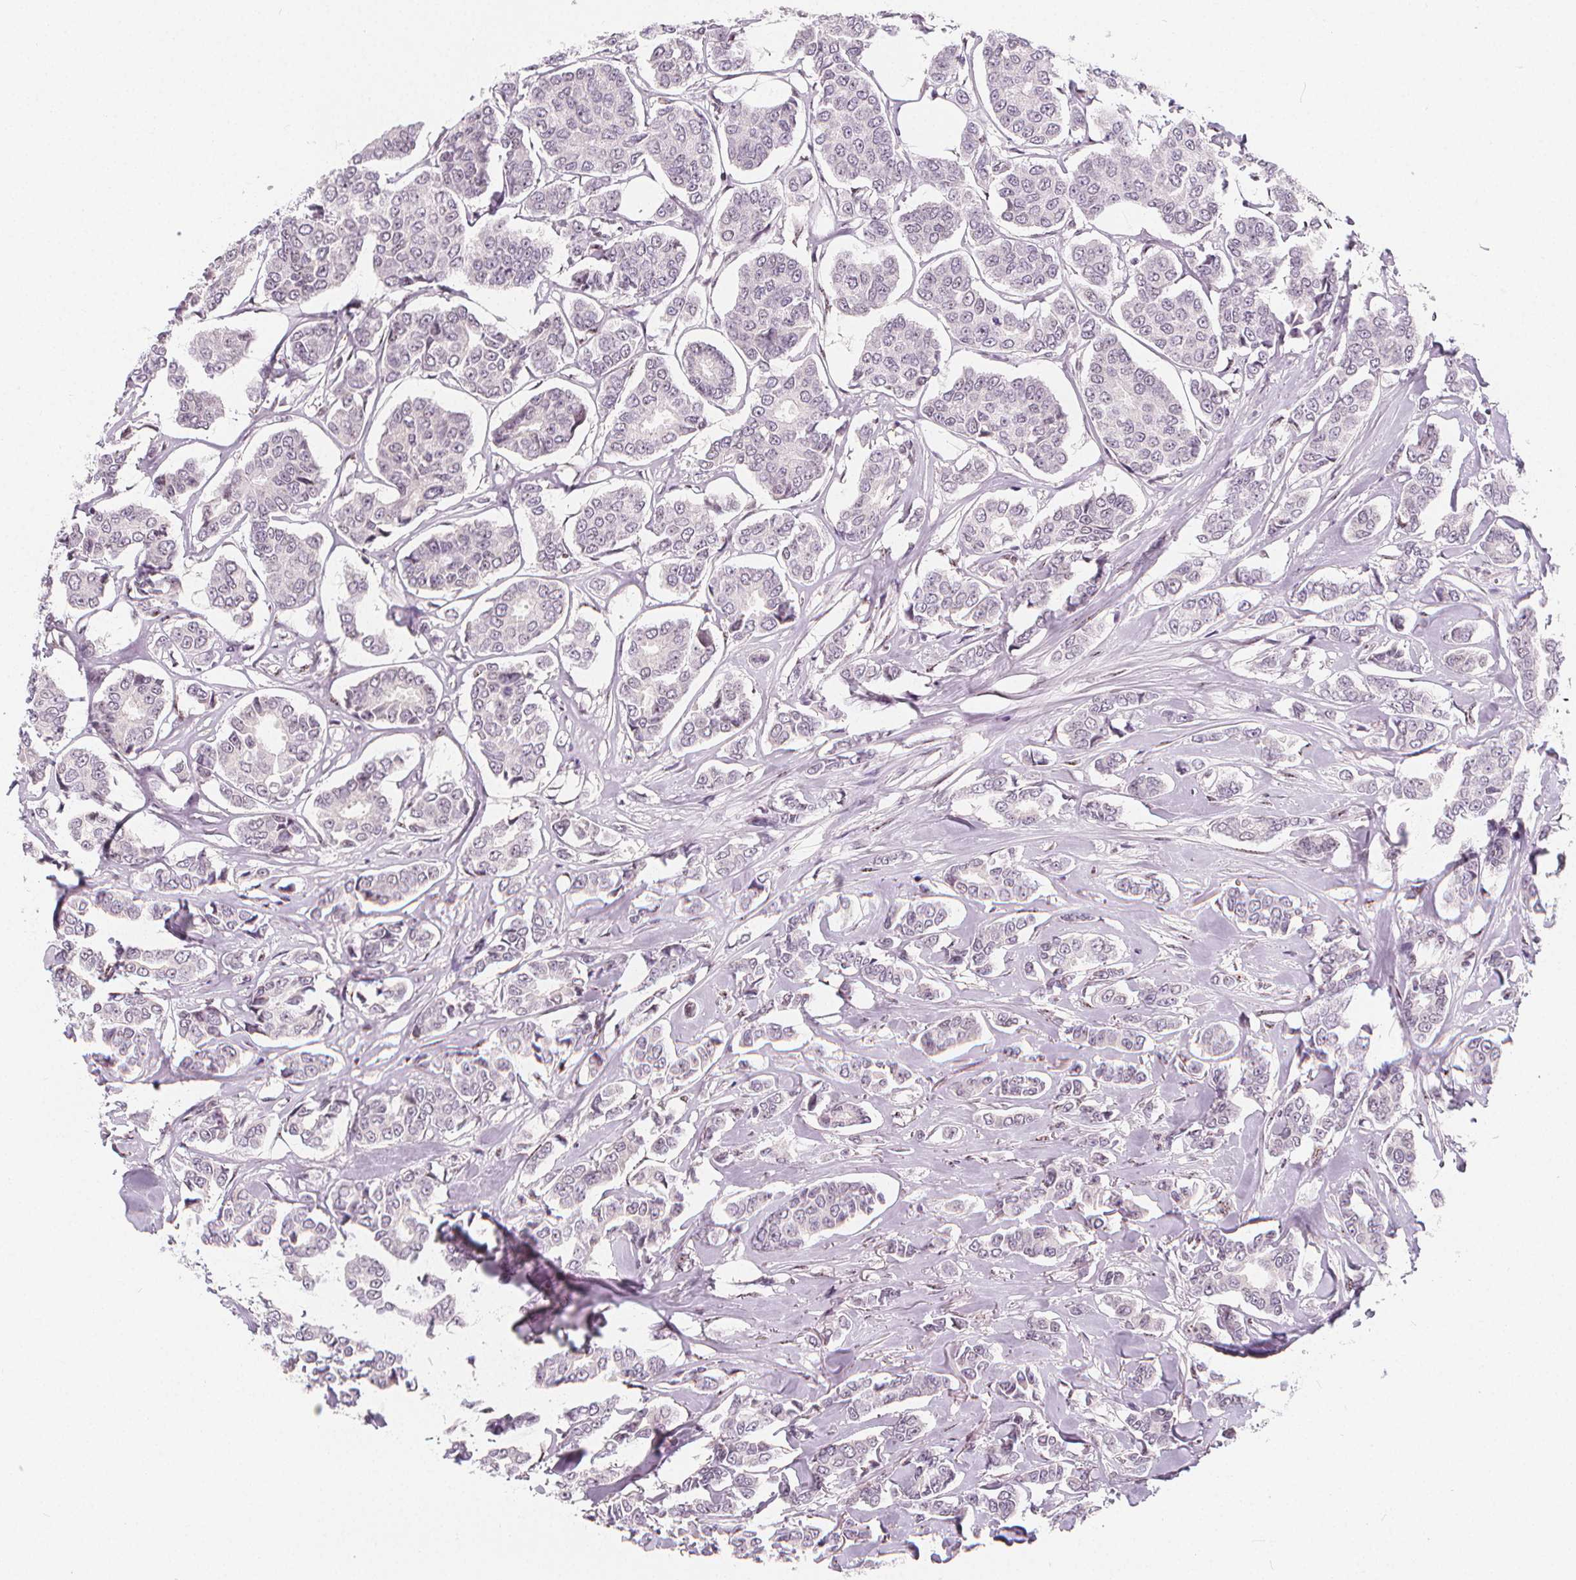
{"staining": {"intensity": "negative", "quantity": "none", "location": "none"}, "tissue": "breast cancer", "cell_type": "Tumor cells", "image_type": "cancer", "snomed": [{"axis": "morphology", "description": "Duct carcinoma"}, {"axis": "topography", "description": "Breast"}], "caption": "Immunohistochemistry of human intraductal carcinoma (breast) reveals no expression in tumor cells.", "gene": "DRC3", "patient": {"sex": "female", "age": 94}}